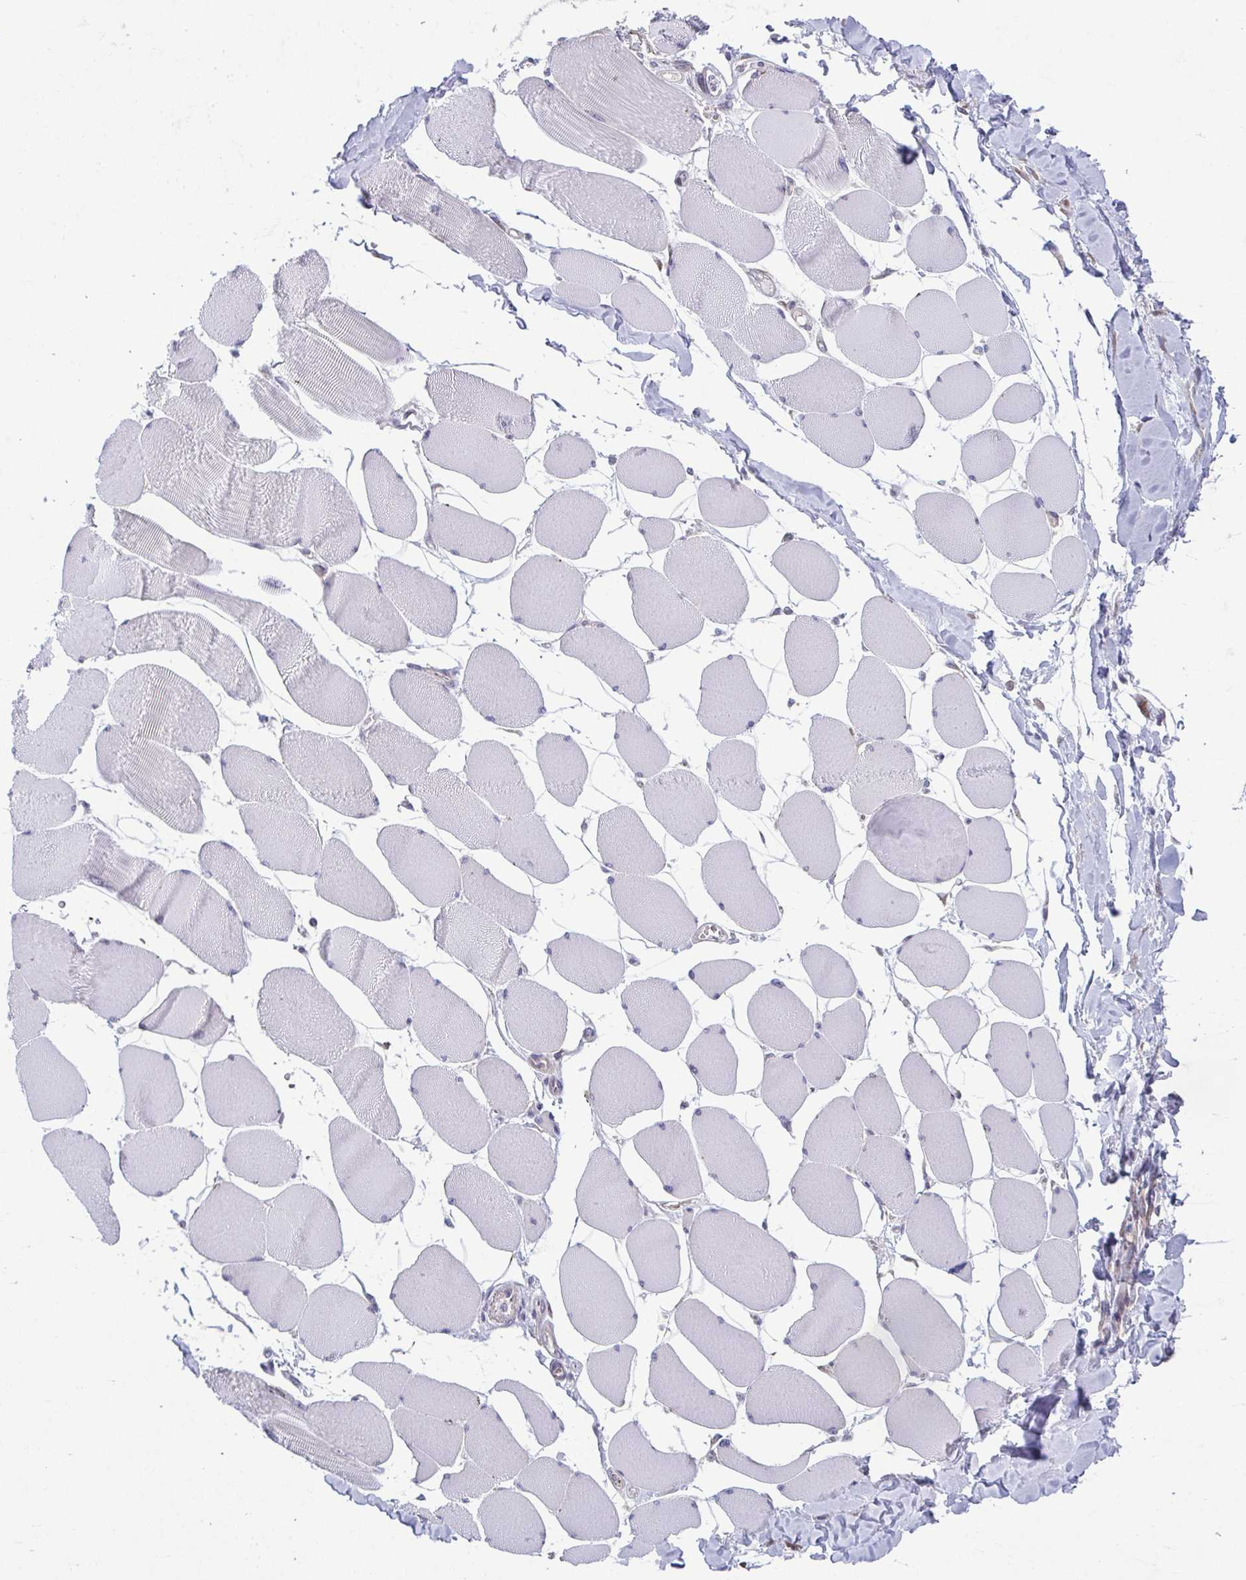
{"staining": {"intensity": "negative", "quantity": "none", "location": "none"}, "tissue": "skeletal muscle", "cell_type": "Myocytes", "image_type": "normal", "snomed": [{"axis": "morphology", "description": "Normal tissue, NOS"}, {"axis": "topography", "description": "Skeletal muscle"}], "caption": "DAB (3,3'-diaminobenzidine) immunohistochemical staining of unremarkable skeletal muscle shows no significant staining in myocytes.", "gene": "TMEM108", "patient": {"sex": "female", "age": 75}}